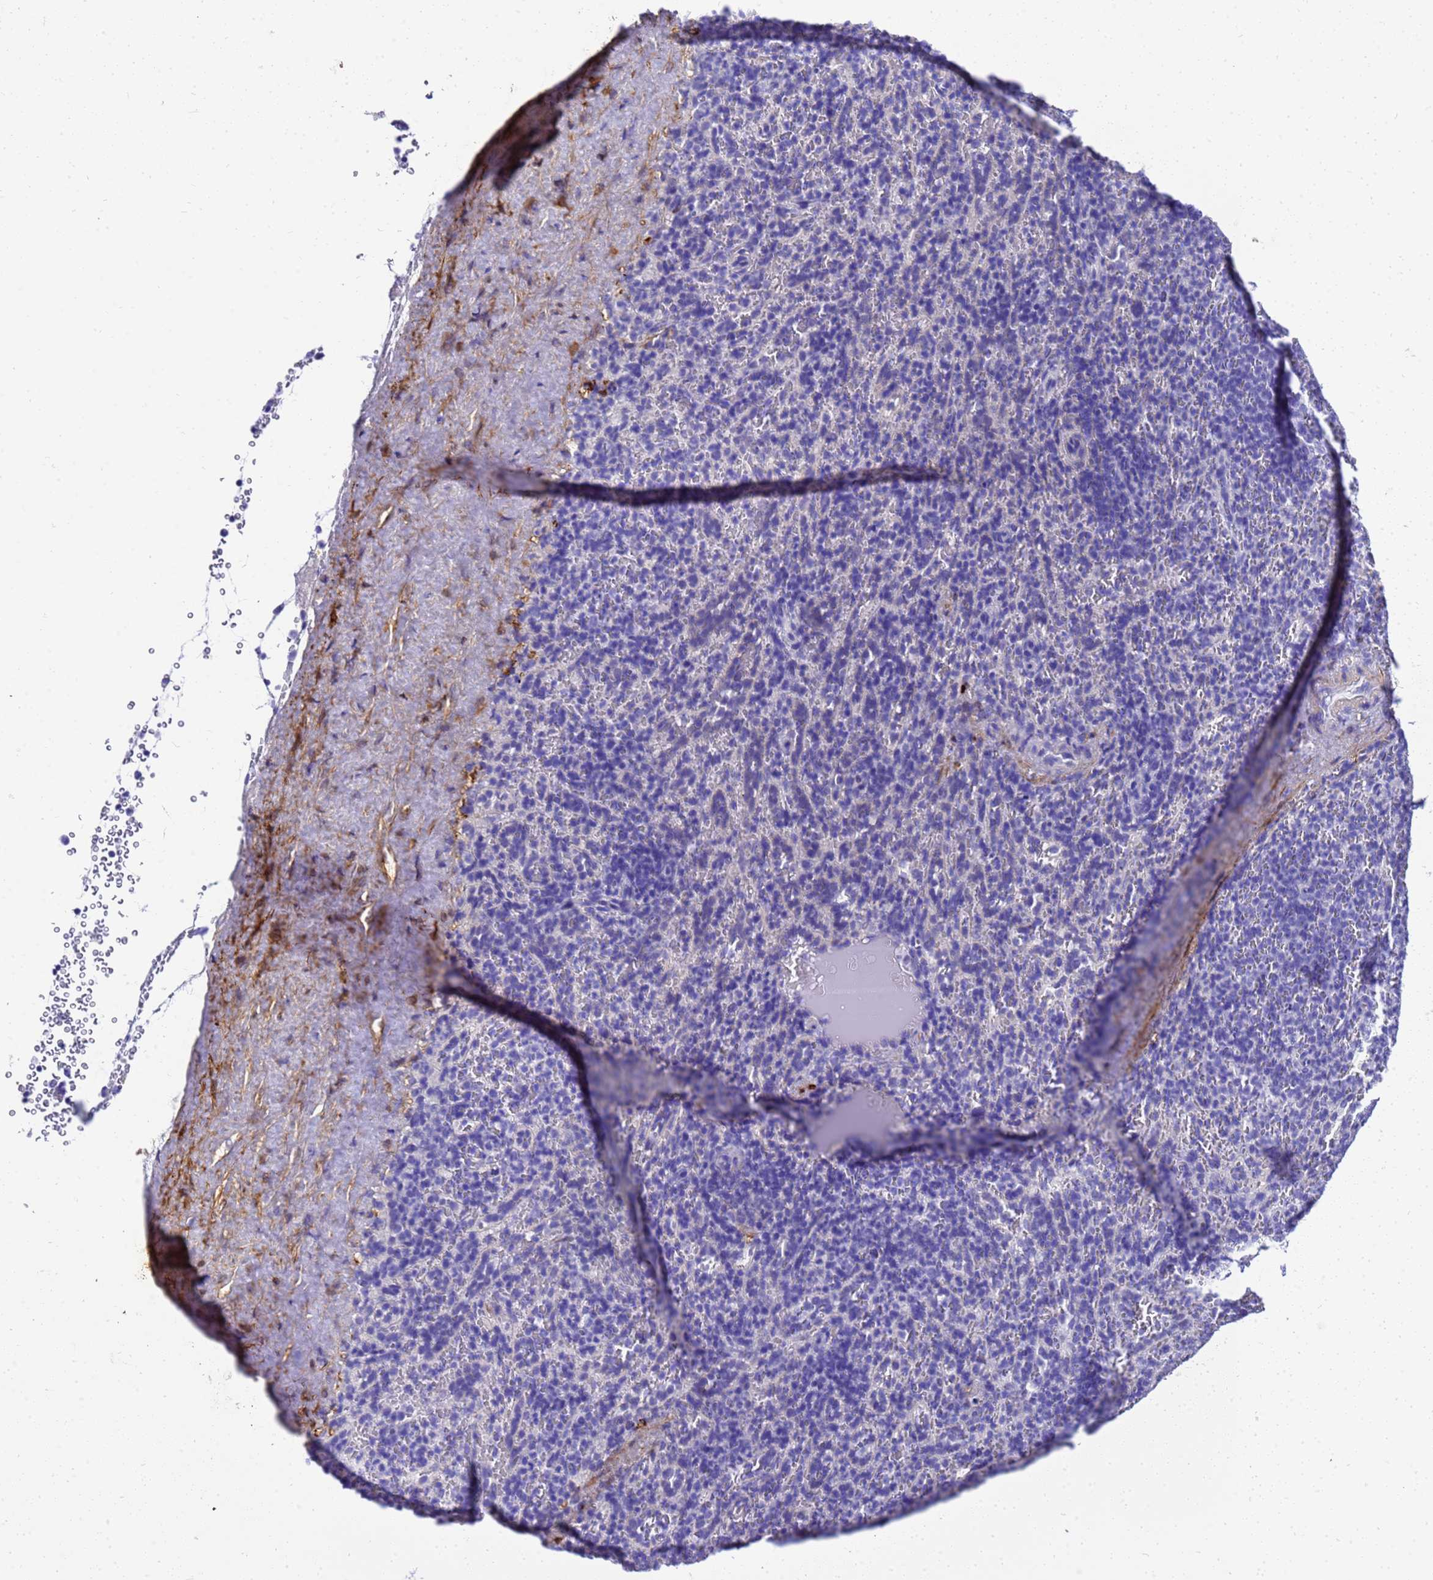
{"staining": {"intensity": "negative", "quantity": "none", "location": "none"}, "tissue": "spleen", "cell_type": "Cells in red pulp", "image_type": "normal", "snomed": [{"axis": "morphology", "description": "Normal tissue, NOS"}, {"axis": "topography", "description": "Spleen"}], "caption": "High power microscopy micrograph of an IHC micrograph of benign spleen, revealing no significant staining in cells in red pulp. (DAB (3,3'-diaminobenzidine) IHC, high magnification).", "gene": "HSPB6", "patient": {"sex": "female", "age": 21}}